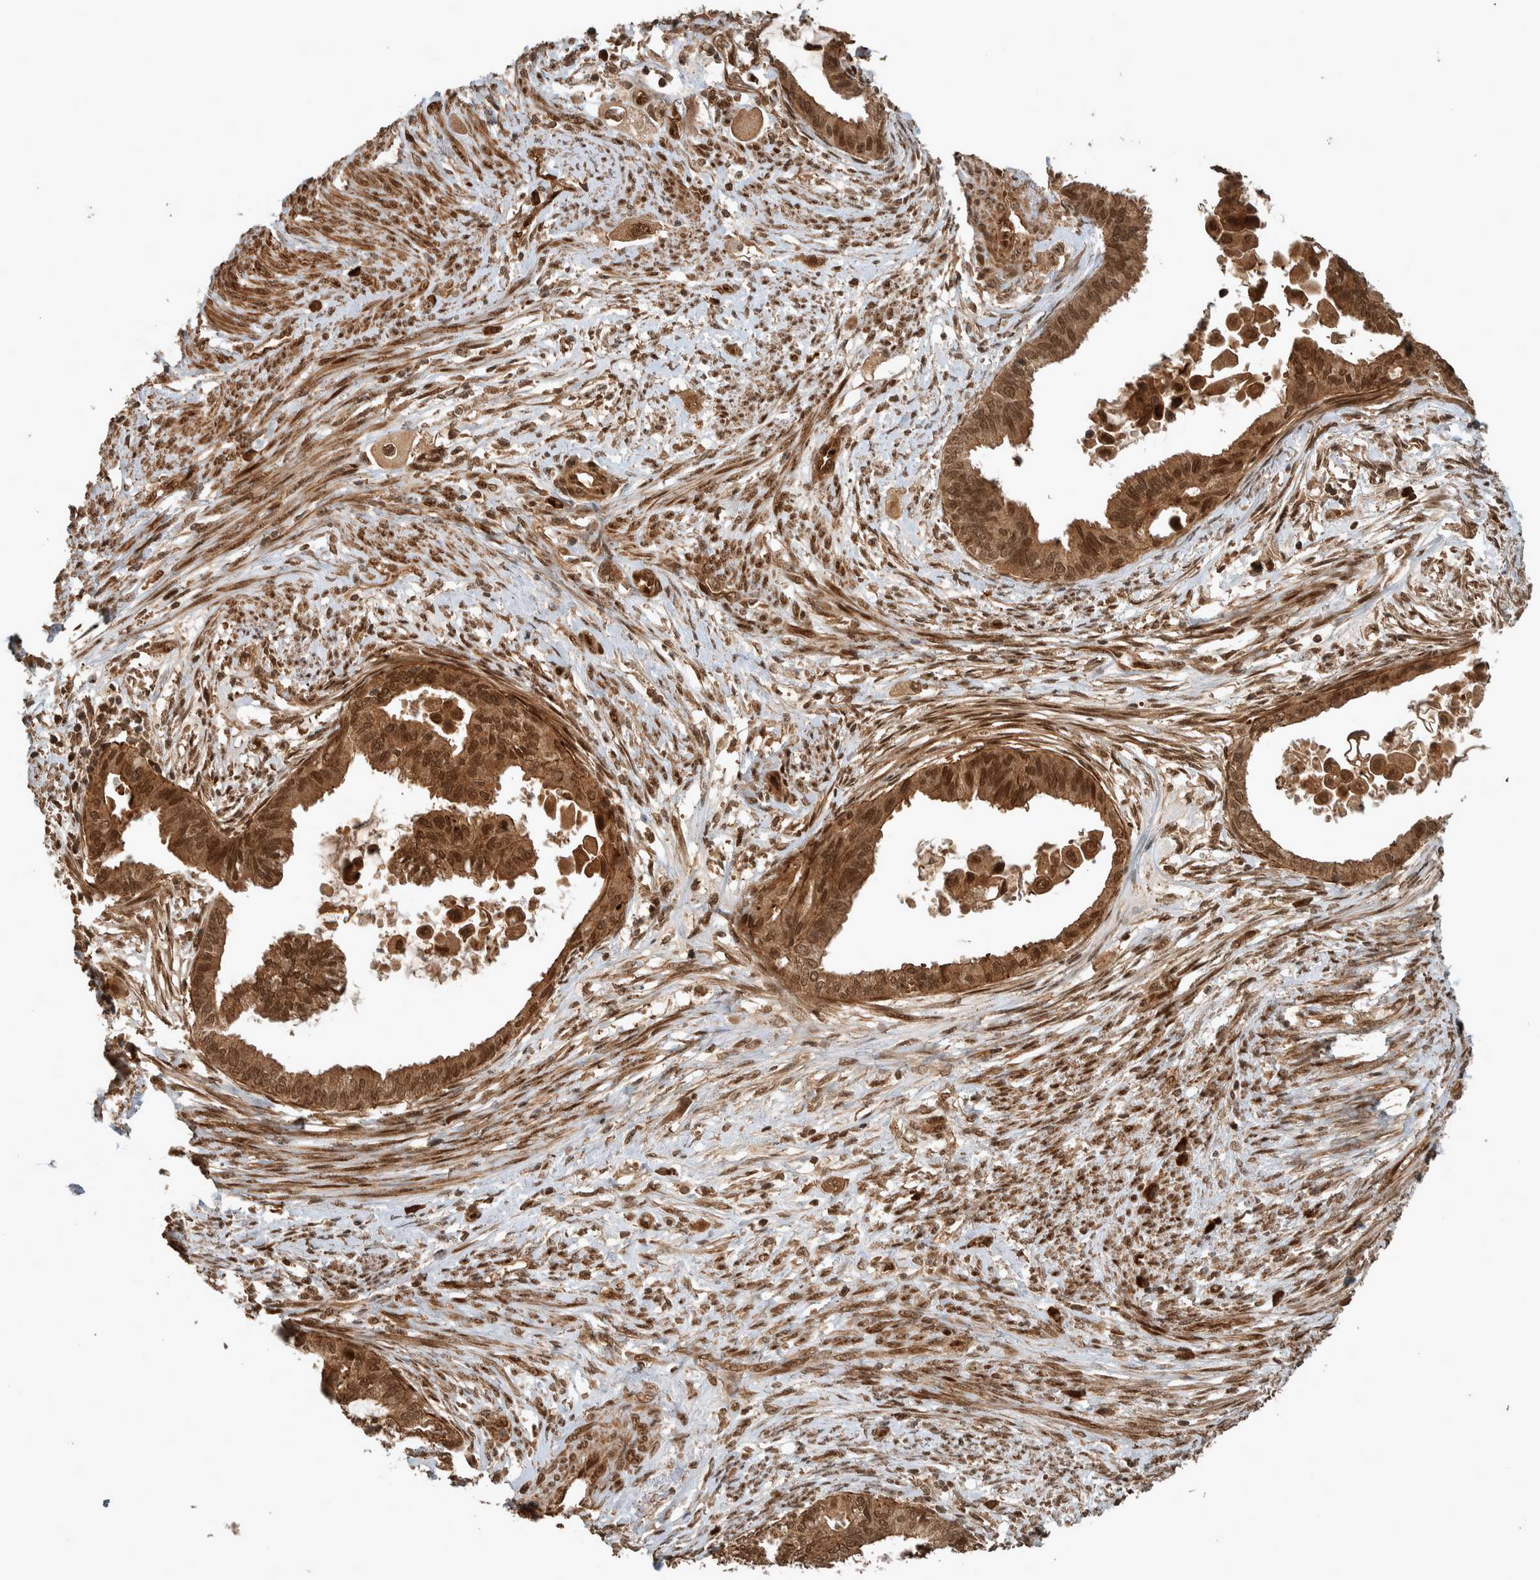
{"staining": {"intensity": "moderate", "quantity": ">75%", "location": "cytoplasmic/membranous,nuclear"}, "tissue": "cervical cancer", "cell_type": "Tumor cells", "image_type": "cancer", "snomed": [{"axis": "morphology", "description": "Normal tissue, NOS"}, {"axis": "morphology", "description": "Adenocarcinoma, NOS"}, {"axis": "topography", "description": "Cervix"}, {"axis": "topography", "description": "Endometrium"}], "caption": "Immunohistochemistry (IHC) photomicrograph of neoplastic tissue: human cervical cancer stained using immunohistochemistry shows medium levels of moderate protein expression localized specifically in the cytoplasmic/membranous and nuclear of tumor cells, appearing as a cytoplasmic/membranous and nuclear brown color.", "gene": "CNTROB", "patient": {"sex": "female", "age": 86}}